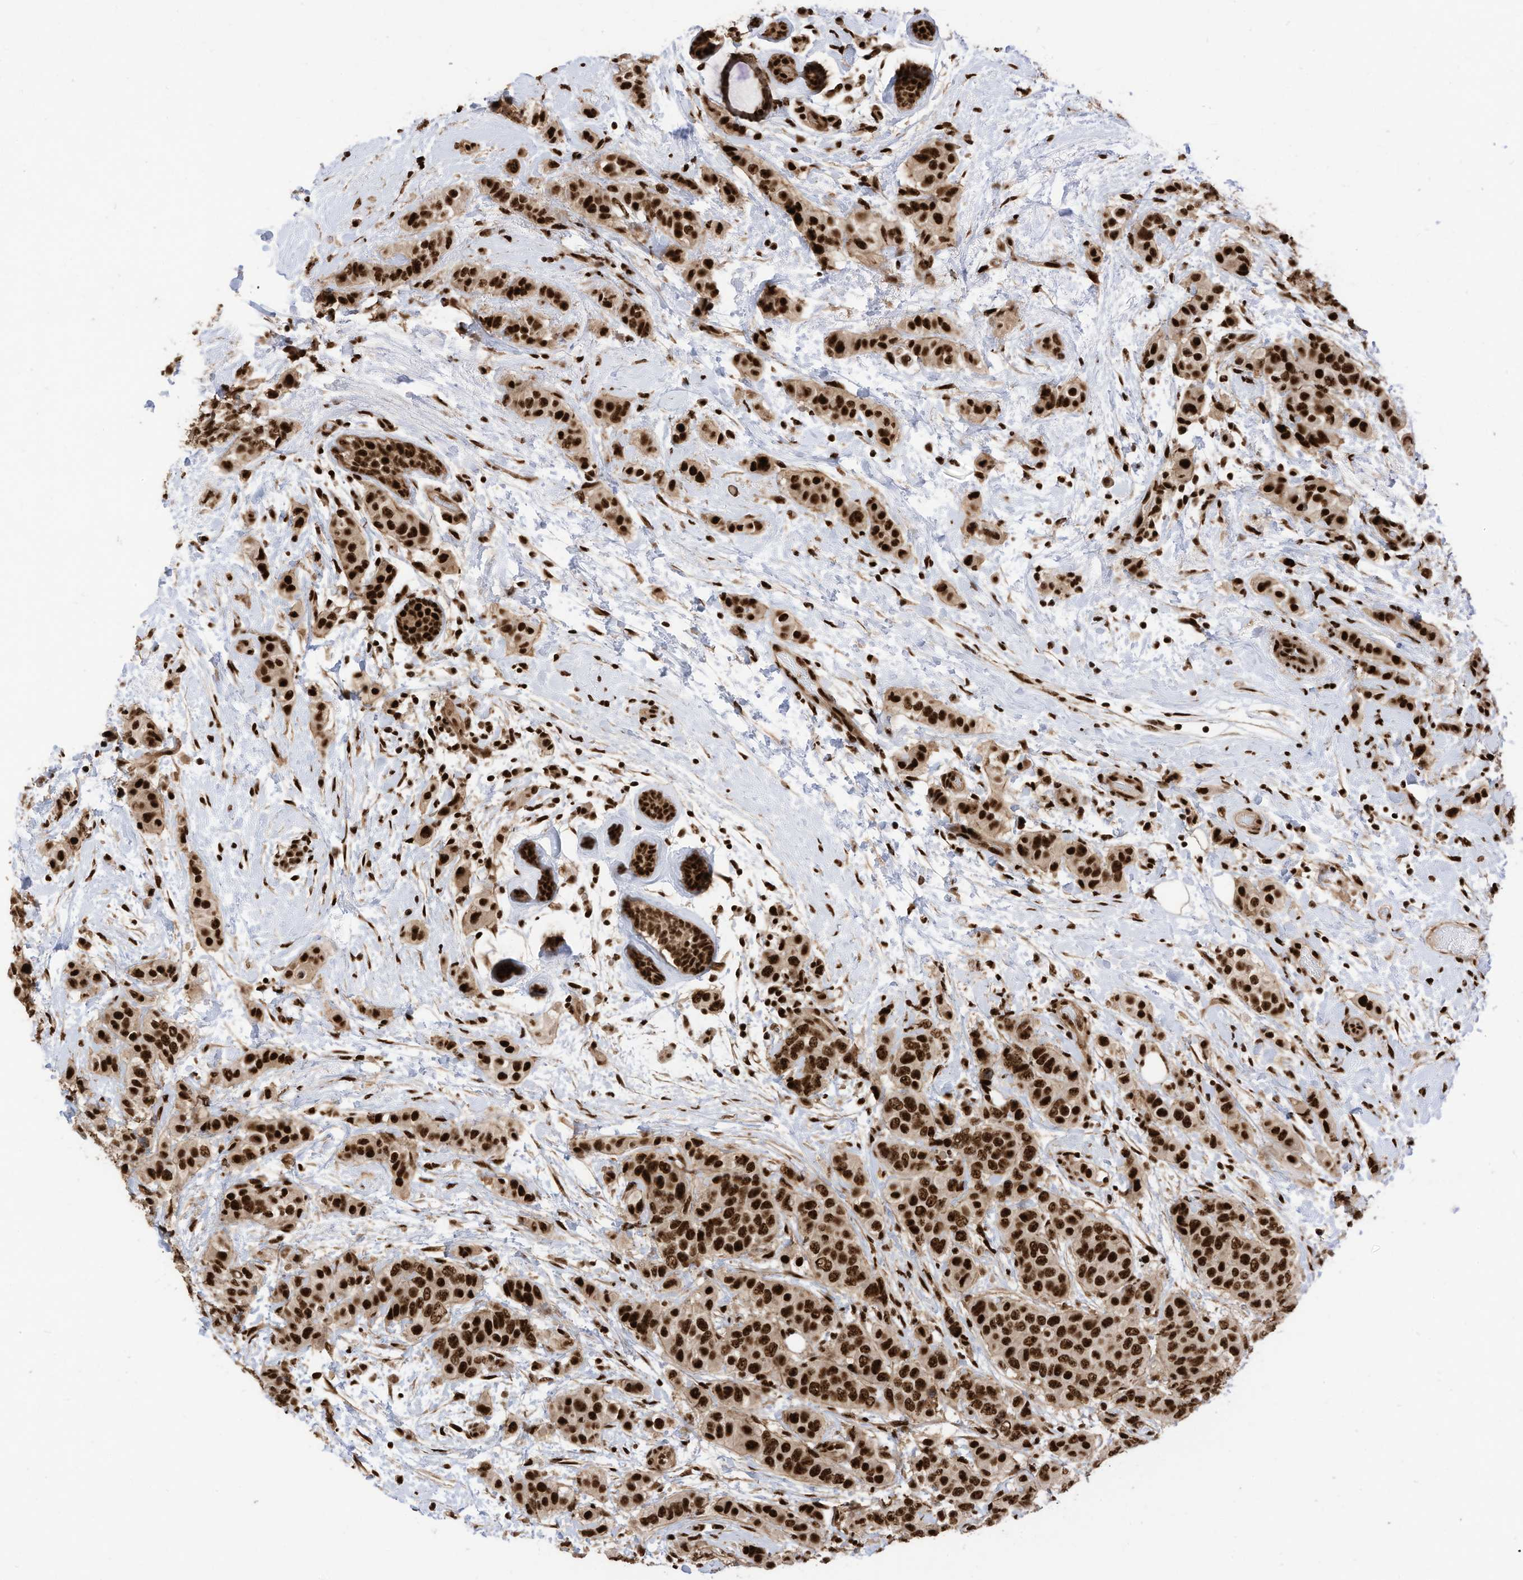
{"staining": {"intensity": "strong", "quantity": ">75%", "location": "nuclear"}, "tissue": "breast cancer", "cell_type": "Tumor cells", "image_type": "cancer", "snomed": [{"axis": "morphology", "description": "Lobular carcinoma"}, {"axis": "topography", "description": "Breast"}], "caption": "A high amount of strong nuclear expression is present in approximately >75% of tumor cells in breast lobular carcinoma tissue.", "gene": "SF3A3", "patient": {"sex": "female", "age": 51}}